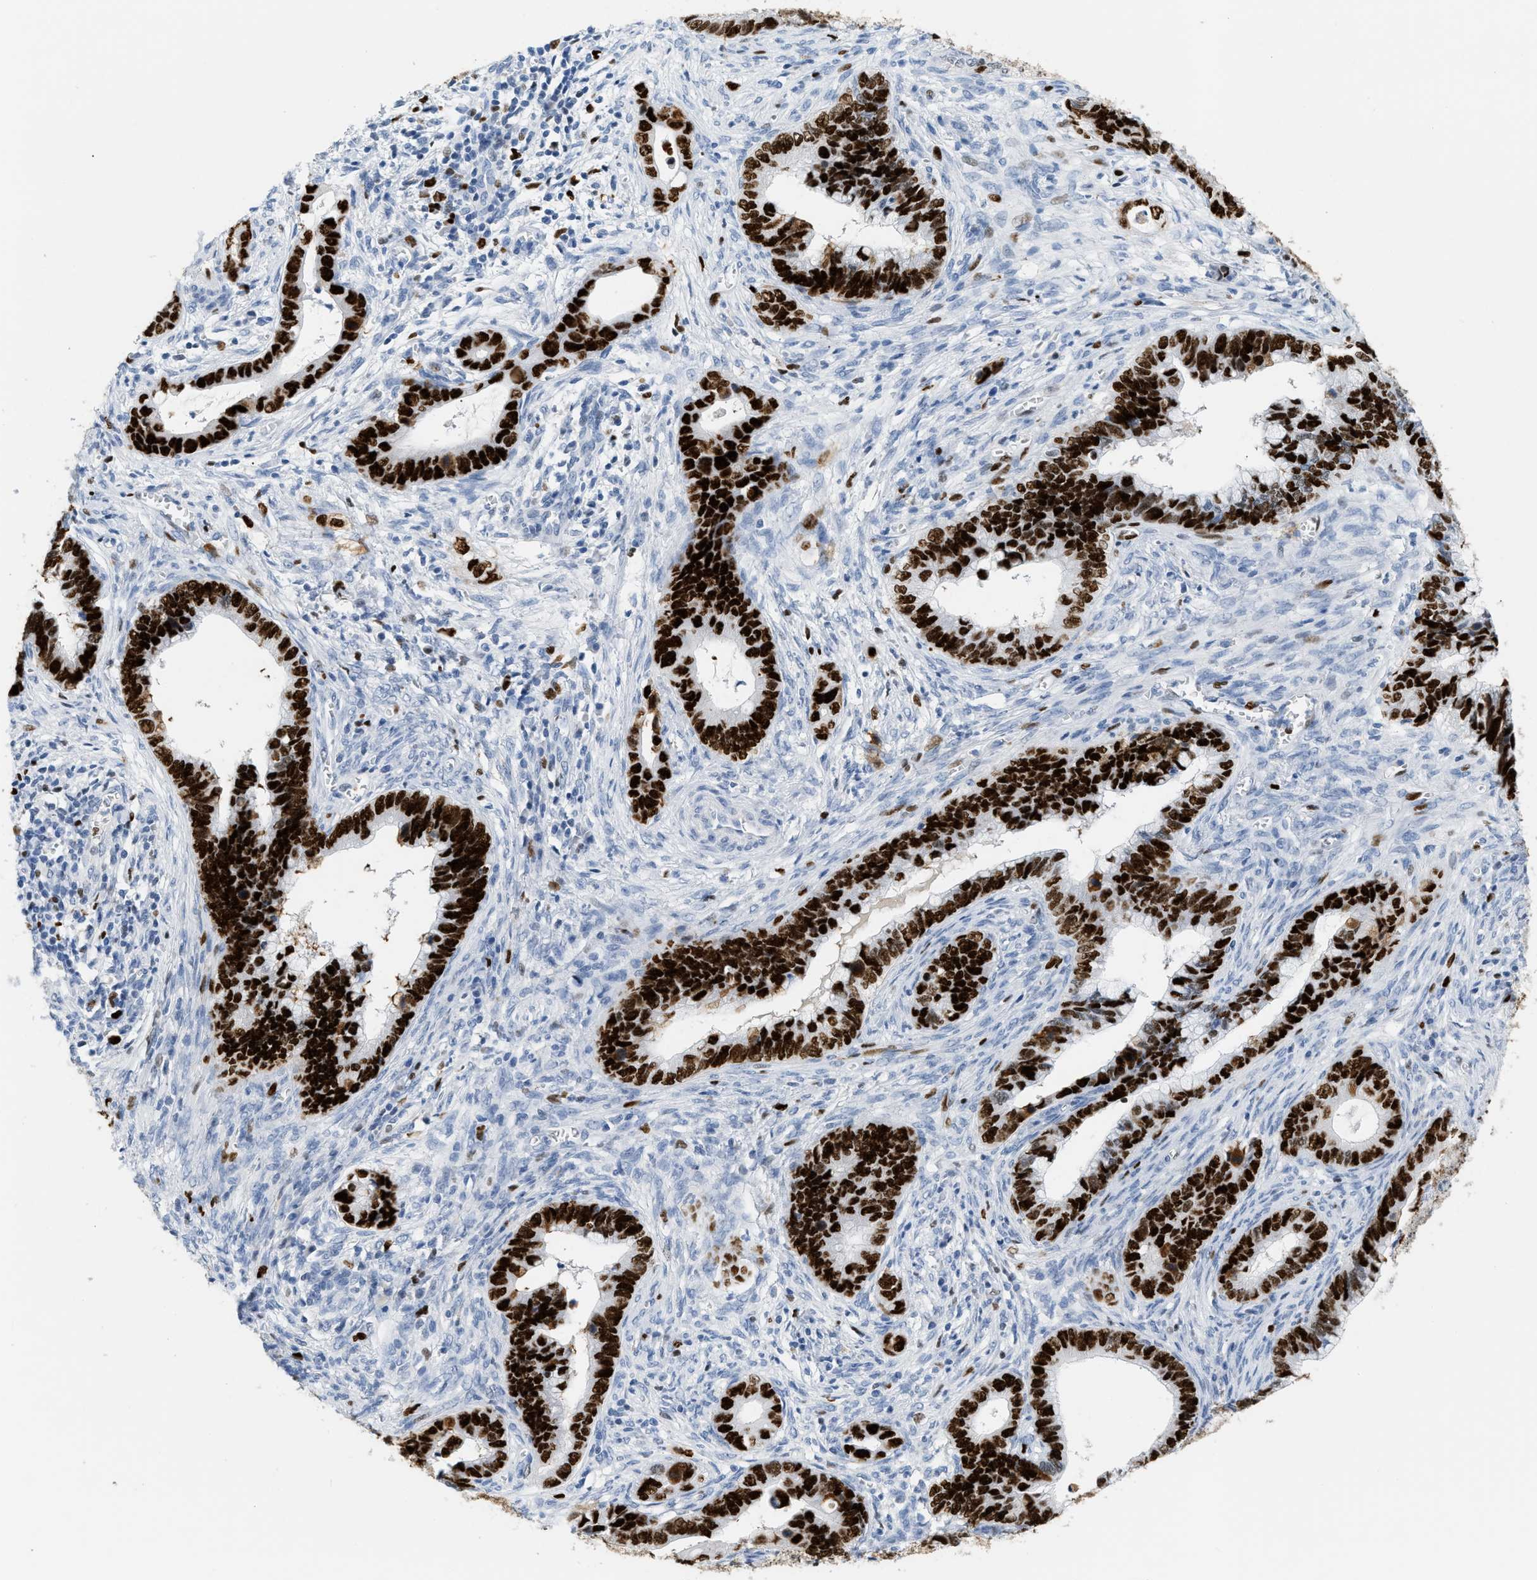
{"staining": {"intensity": "strong", "quantity": ">75%", "location": "nuclear"}, "tissue": "cervical cancer", "cell_type": "Tumor cells", "image_type": "cancer", "snomed": [{"axis": "morphology", "description": "Adenocarcinoma, NOS"}, {"axis": "topography", "description": "Cervix"}], "caption": "Adenocarcinoma (cervical) stained for a protein reveals strong nuclear positivity in tumor cells. (DAB (3,3'-diaminobenzidine) IHC, brown staining for protein, blue staining for nuclei).", "gene": "MCM7", "patient": {"sex": "female", "age": 44}}